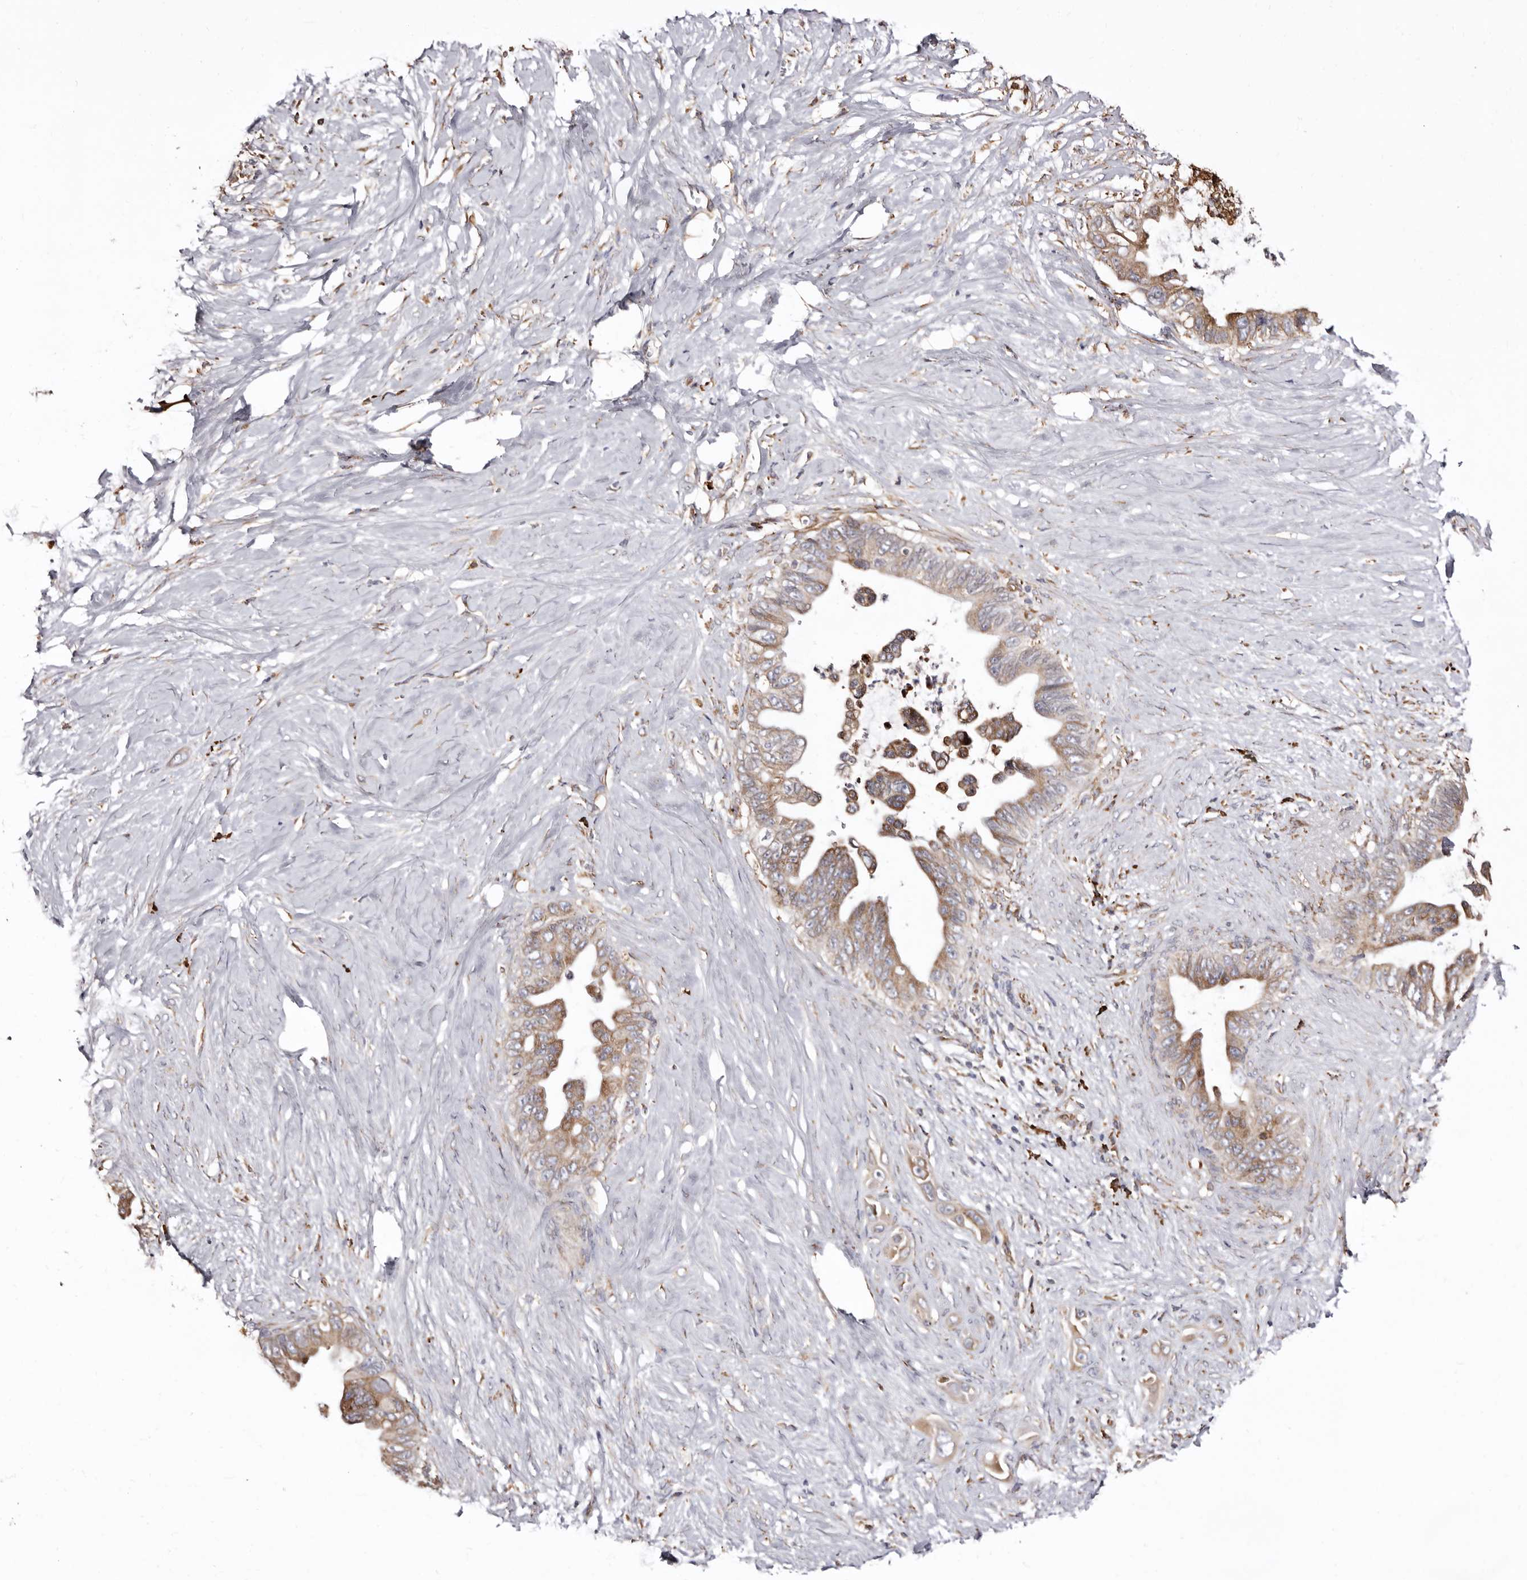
{"staining": {"intensity": "moderate", "quantity": ">75%", "location": "cytoplasmic/membranous"}, "tissue": "pancreatic cancer", "cell_type": "Tumor cells", "image_type": "cancer", "snomed": [{"axis": "morphology", "description": "Adenocarcinoma, NOS"}, {"axis": "topography", "description": "Pancreas"}], "caption": "Adenocarcinoma (pancreatic) was stained to show a protein in brown. There is medium levels of moderate cytoplasmic/membranous positivity in about >75% of tumor cells. (Stains: DAB (3,3'-diaminobenzidine) in brown, nuclei in blue, Microscopy: brightfield microscopy at high magnification).", "gene": "ACBD6", "patient": {"sex": "female", "age": 72}}